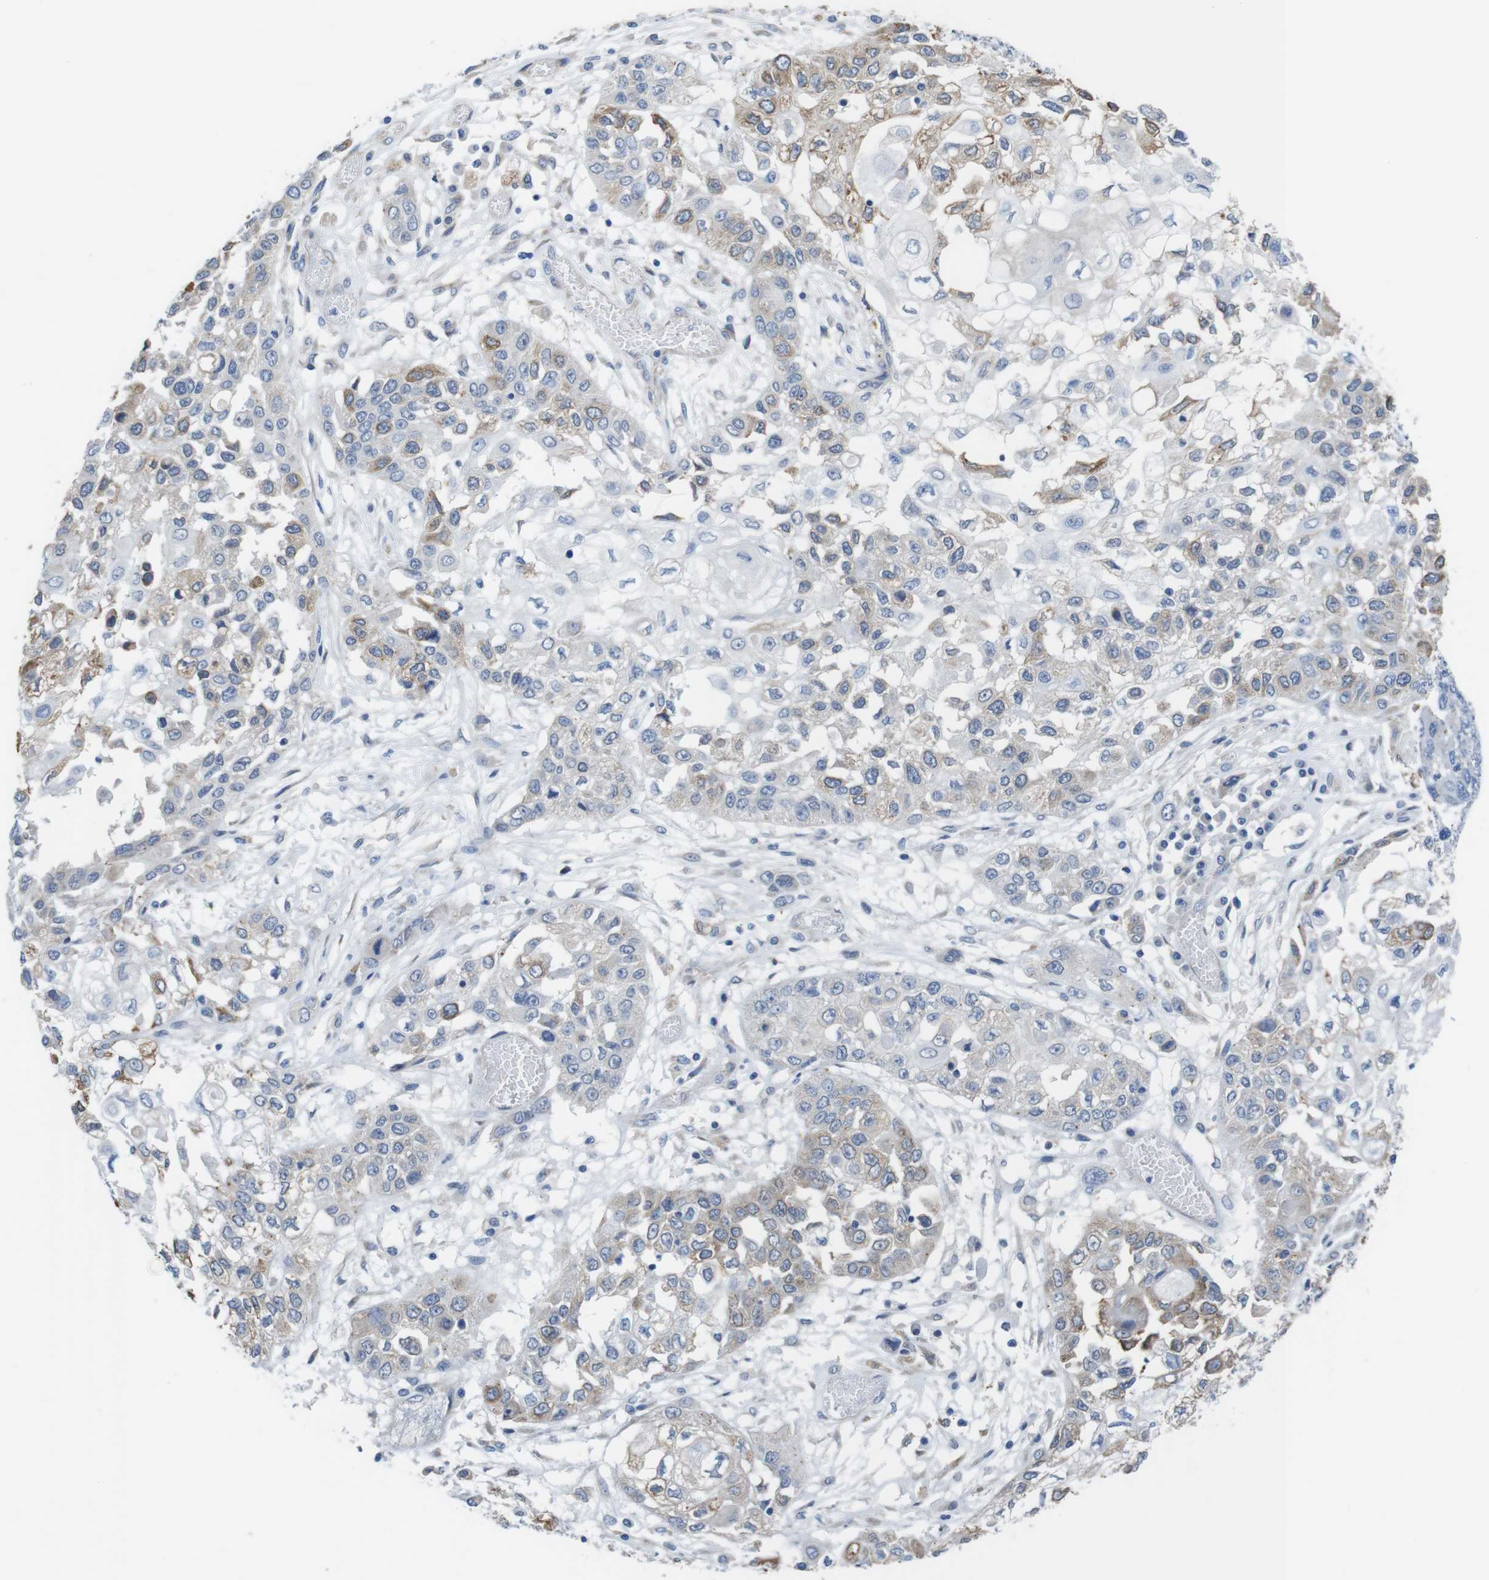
{"staining": {"intensity": "moderate", "quantity": "<25%", "location": "cytoplasmic/membranous"}, "tissue": "lung cancer", "cell_type": "Tumor cells", "image_type": "cancer", "snomed": [{"axis": "morphology", "description": "Squamous cell carcinoma, NOS"}, {"axis": "topography", "description": "Lung"}], "caption": "Immunohistochemistry histopathology image of lung cancer stained for a protein (brown), which displays low levels of moderate cytoplasmic/membranous staining in about <25% of tumor cells.", "gene": "CDH8", "patient": {"sex": "male", "age": 71}}